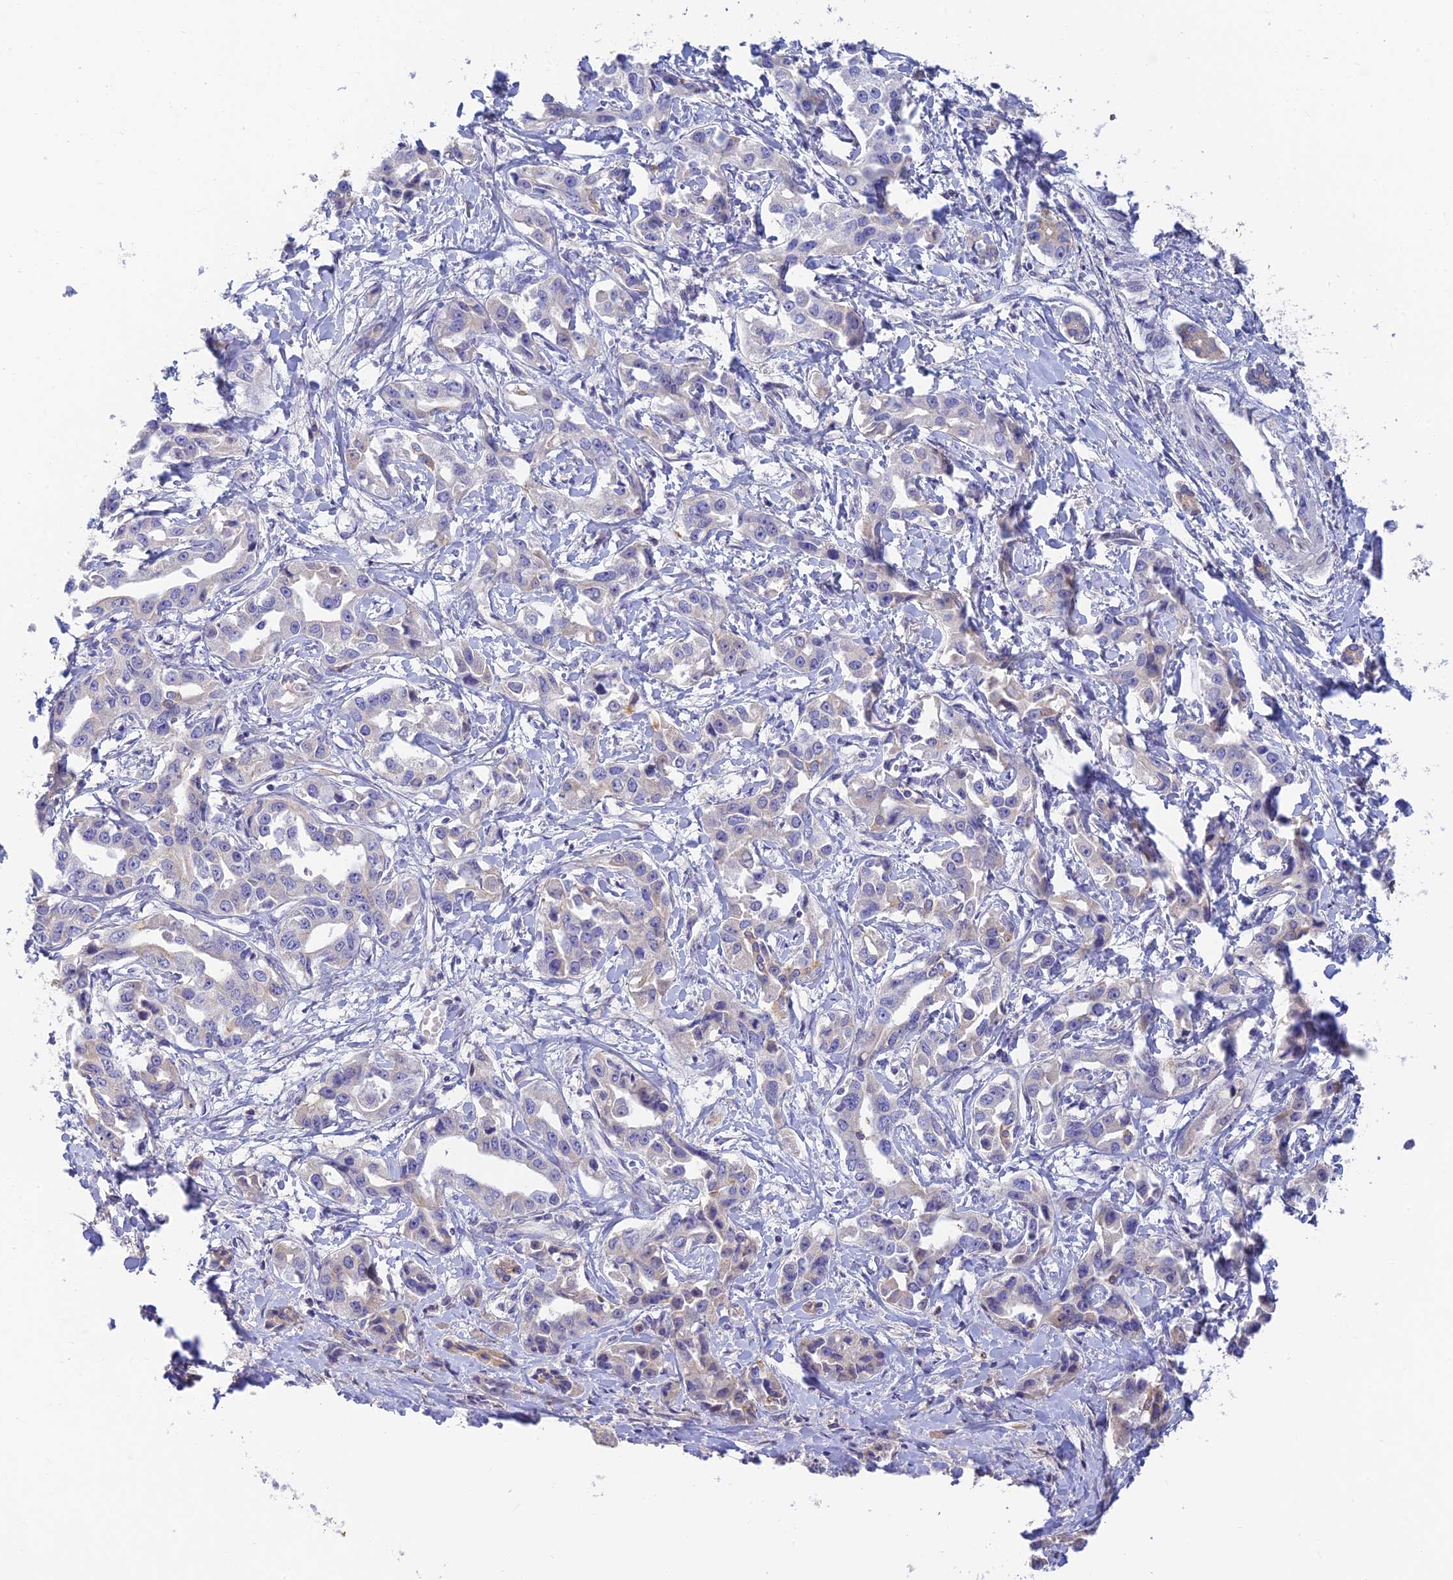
{"staining": {"intensity": "negative", "quantity": "none", "location": "none"}, "tissue": "liver cancer", "cell_type": "Tumor cells", "image_type": "cancer", "snomed": [{"axis": "morphology", "description": "Cholangiocarcinoma"}, {"axis": "topography", "description": "Liver"}], "caption": "An image of liver cancer (cholangiocarcinoma) stained for a protein displays no brown staining in tumor cells. (Immunohistochemistry, brightfield microscopy, high magnification).", "gene": "INTS13", "patient": {"sex": "male", "age": 59}}